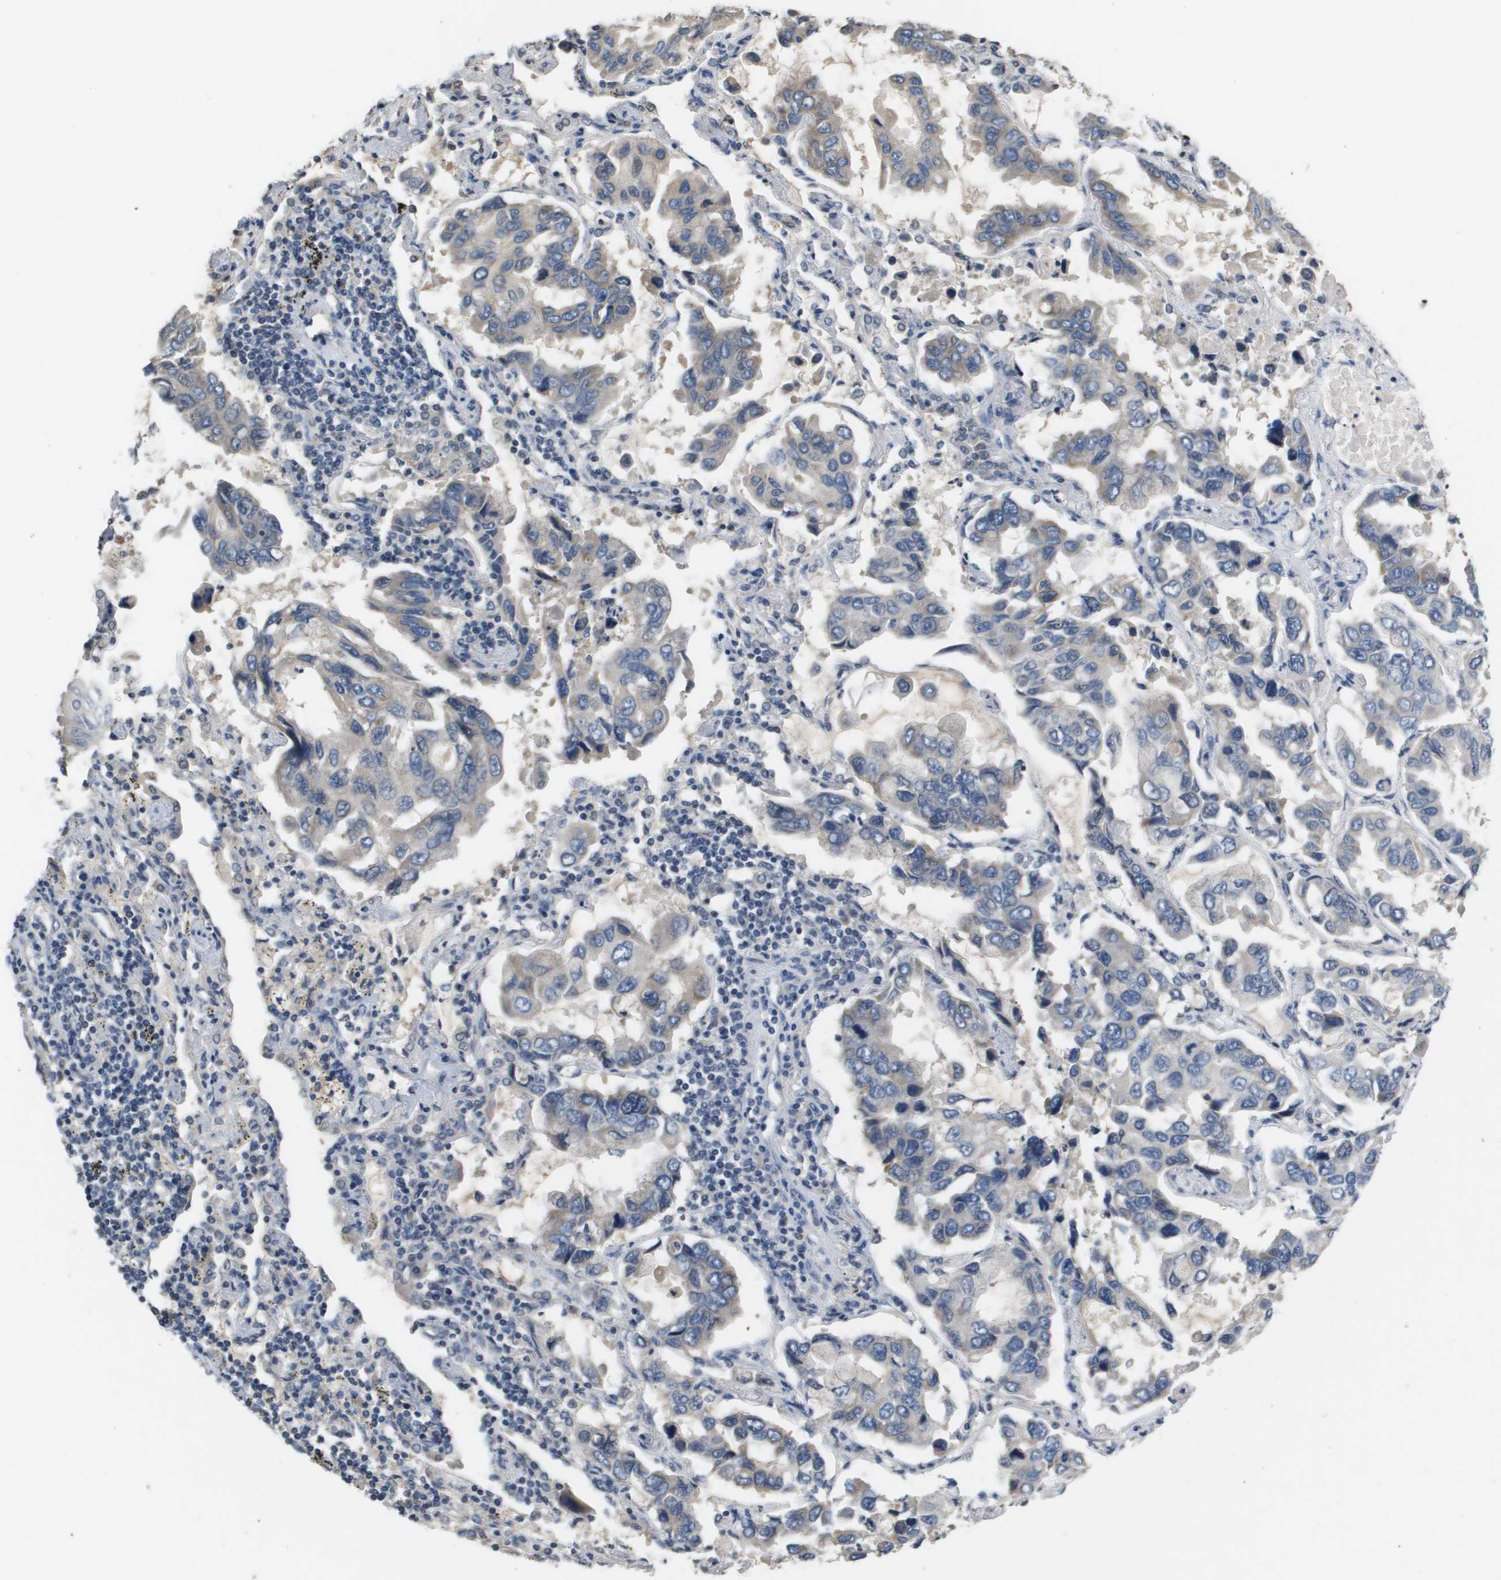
{"staining": {"intensity": "weak", "quantity": "25%-75%", "location": "cytoplasmic/membranous"}, "tissue": "lung cancer", "cell_type": "Tumor cells", "image_type": "cancer", "snomed": [{"axis": "morphology", "description": "Adenocarcinoma, NOS"}, {"axis": "topography", "description": "Lung"}], "caption": "Lung adenocarcinoma stained for a protein (brown) shows weak cytoplasmic/membranous positive positivity in approximately 25%-75% of tumor cells.", "gene": "CAPN11", "patient": {"sex": "male", "age": 64}}